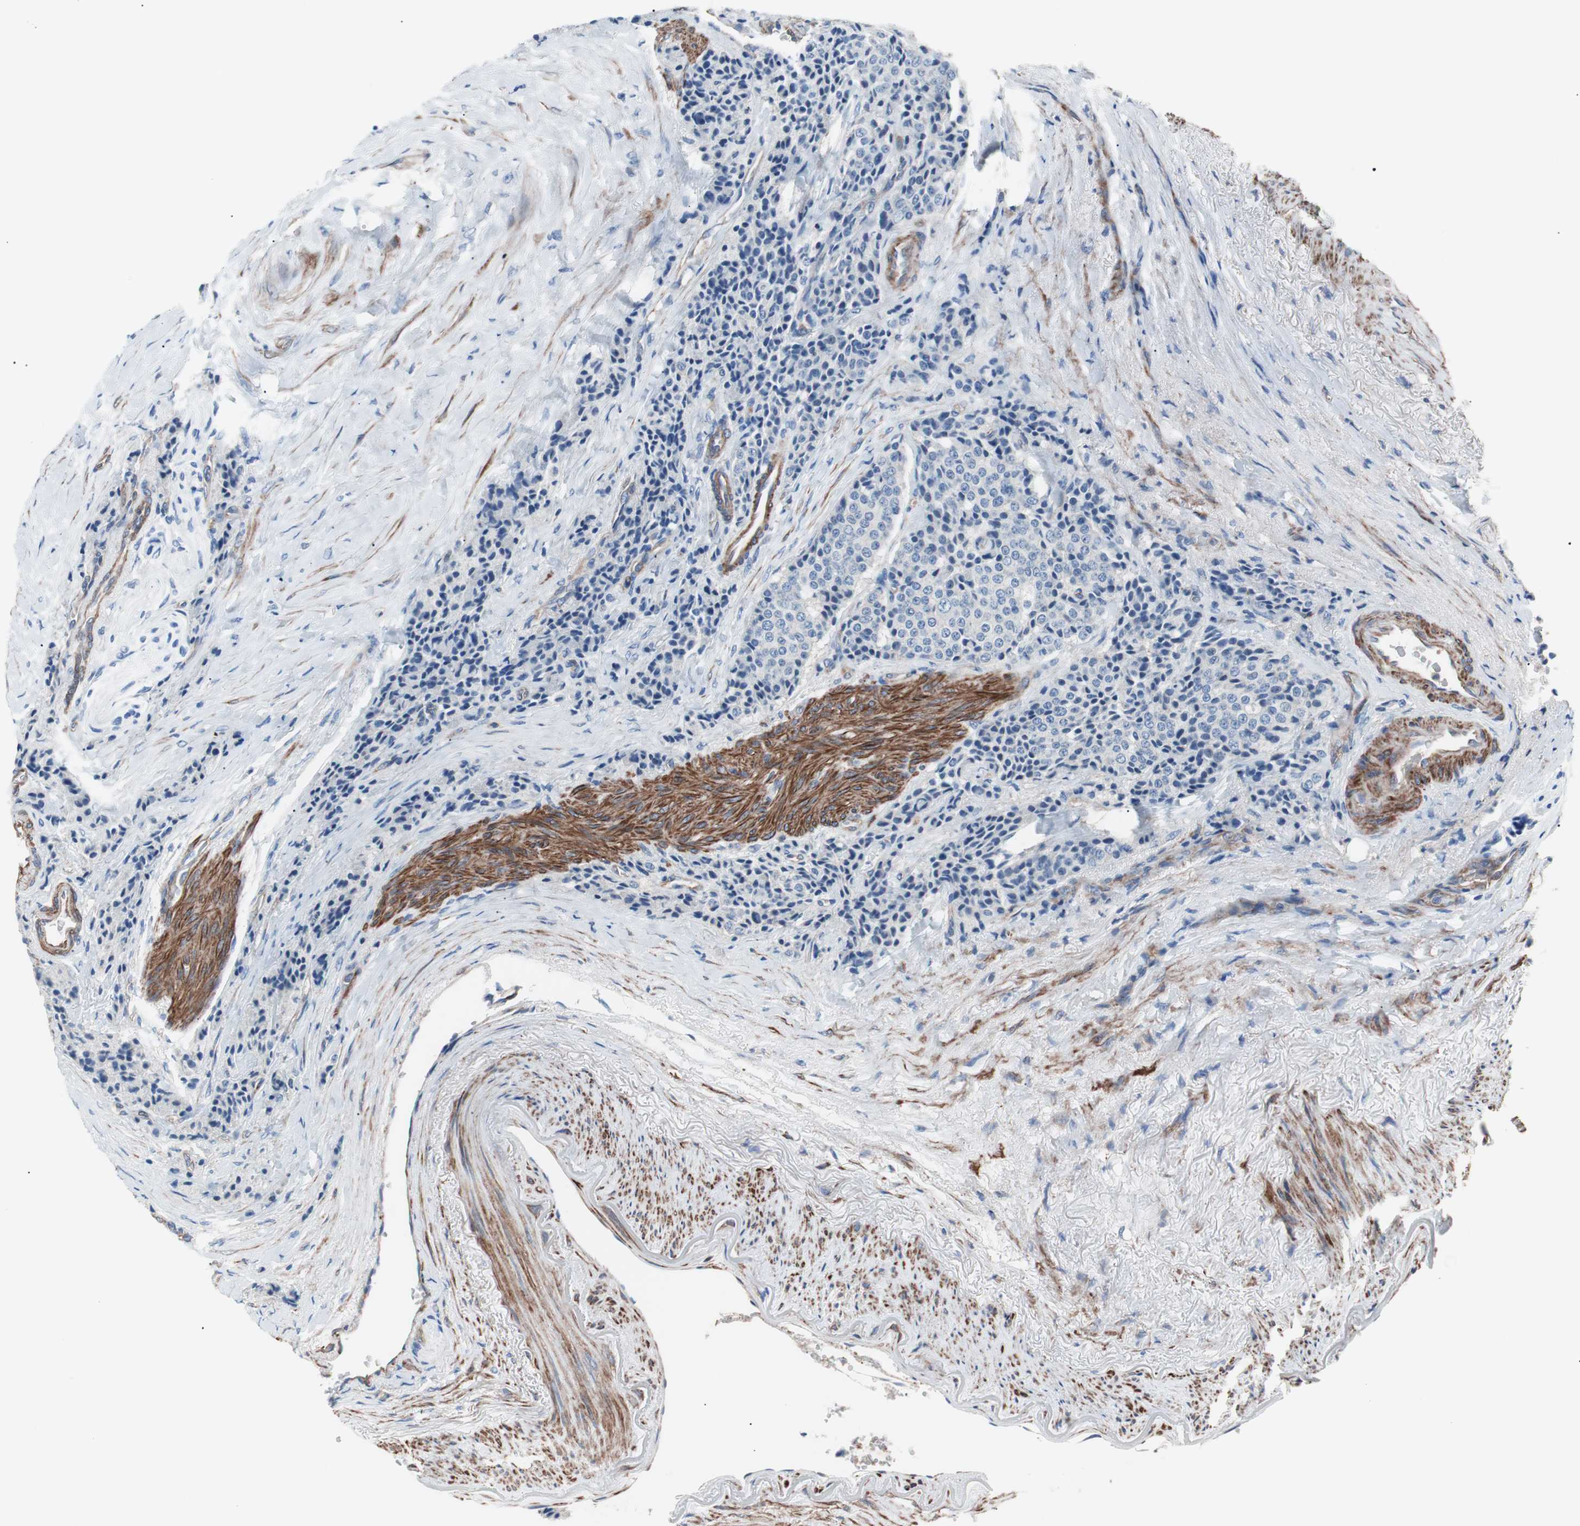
{"staining": {"intensity": "negative", "quantity": "none", "location": "none"}, "tissue": "carcinoid", "cell_type": "Tumor cells", "image_type": "cancer", "snomed": [{"axis": "morphology", "description": "Carcinoid, malignant, NOS"}, {"axis": "topography", "description": "Colon"}], "caption": "Malignant carcinoid was stained to show a protein in brown. There is no significant positivity in tumor cells. (Stains: DAB (3,3'-diaminobenzidine) IHC with hematoxylin counter stain, Microscopy: brightfield microscopy at high magnification).", "gene": "GPR160", "patient": {"sex": "female", "age": 61}}